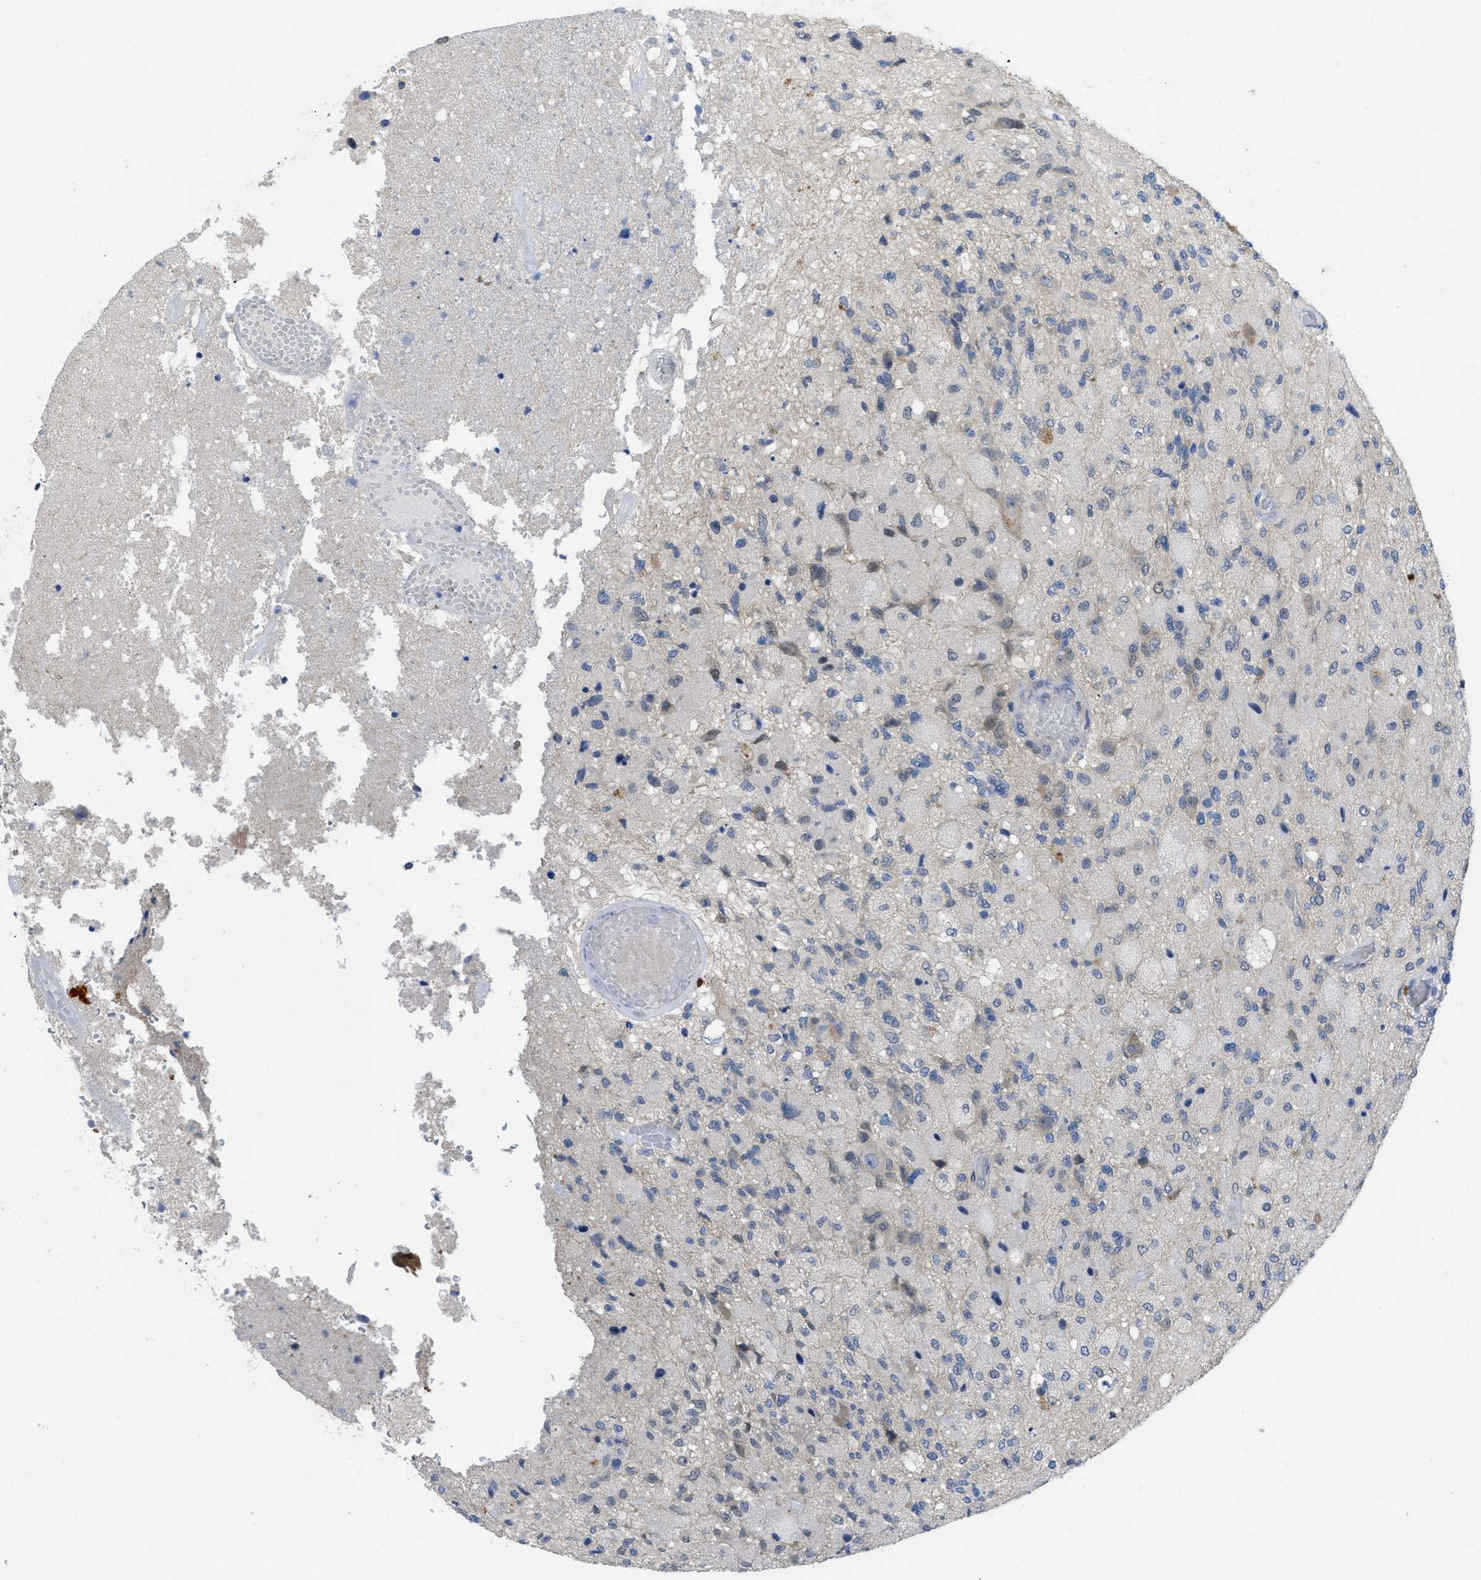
{"staining": {"intensity": "negative", "quantity": "none", "location": "none"}, "tissue": "glioma", "cell_type": "Tumor cells", "image_type": "cancer", "snomed": [{"axis": "morphology", "description": "Normal tissue, NOS"}, {"axis": "morphology", "description": "Glioma, malignant, High grade"}, {"axis": "topography", "description": "Cerebral cortex"}], "caption": "Tumor cells show no significant expression in high-grade glioma (malignant).", "gene": "IFNLR1", "patient": {"sex": "male", "age": 77}}